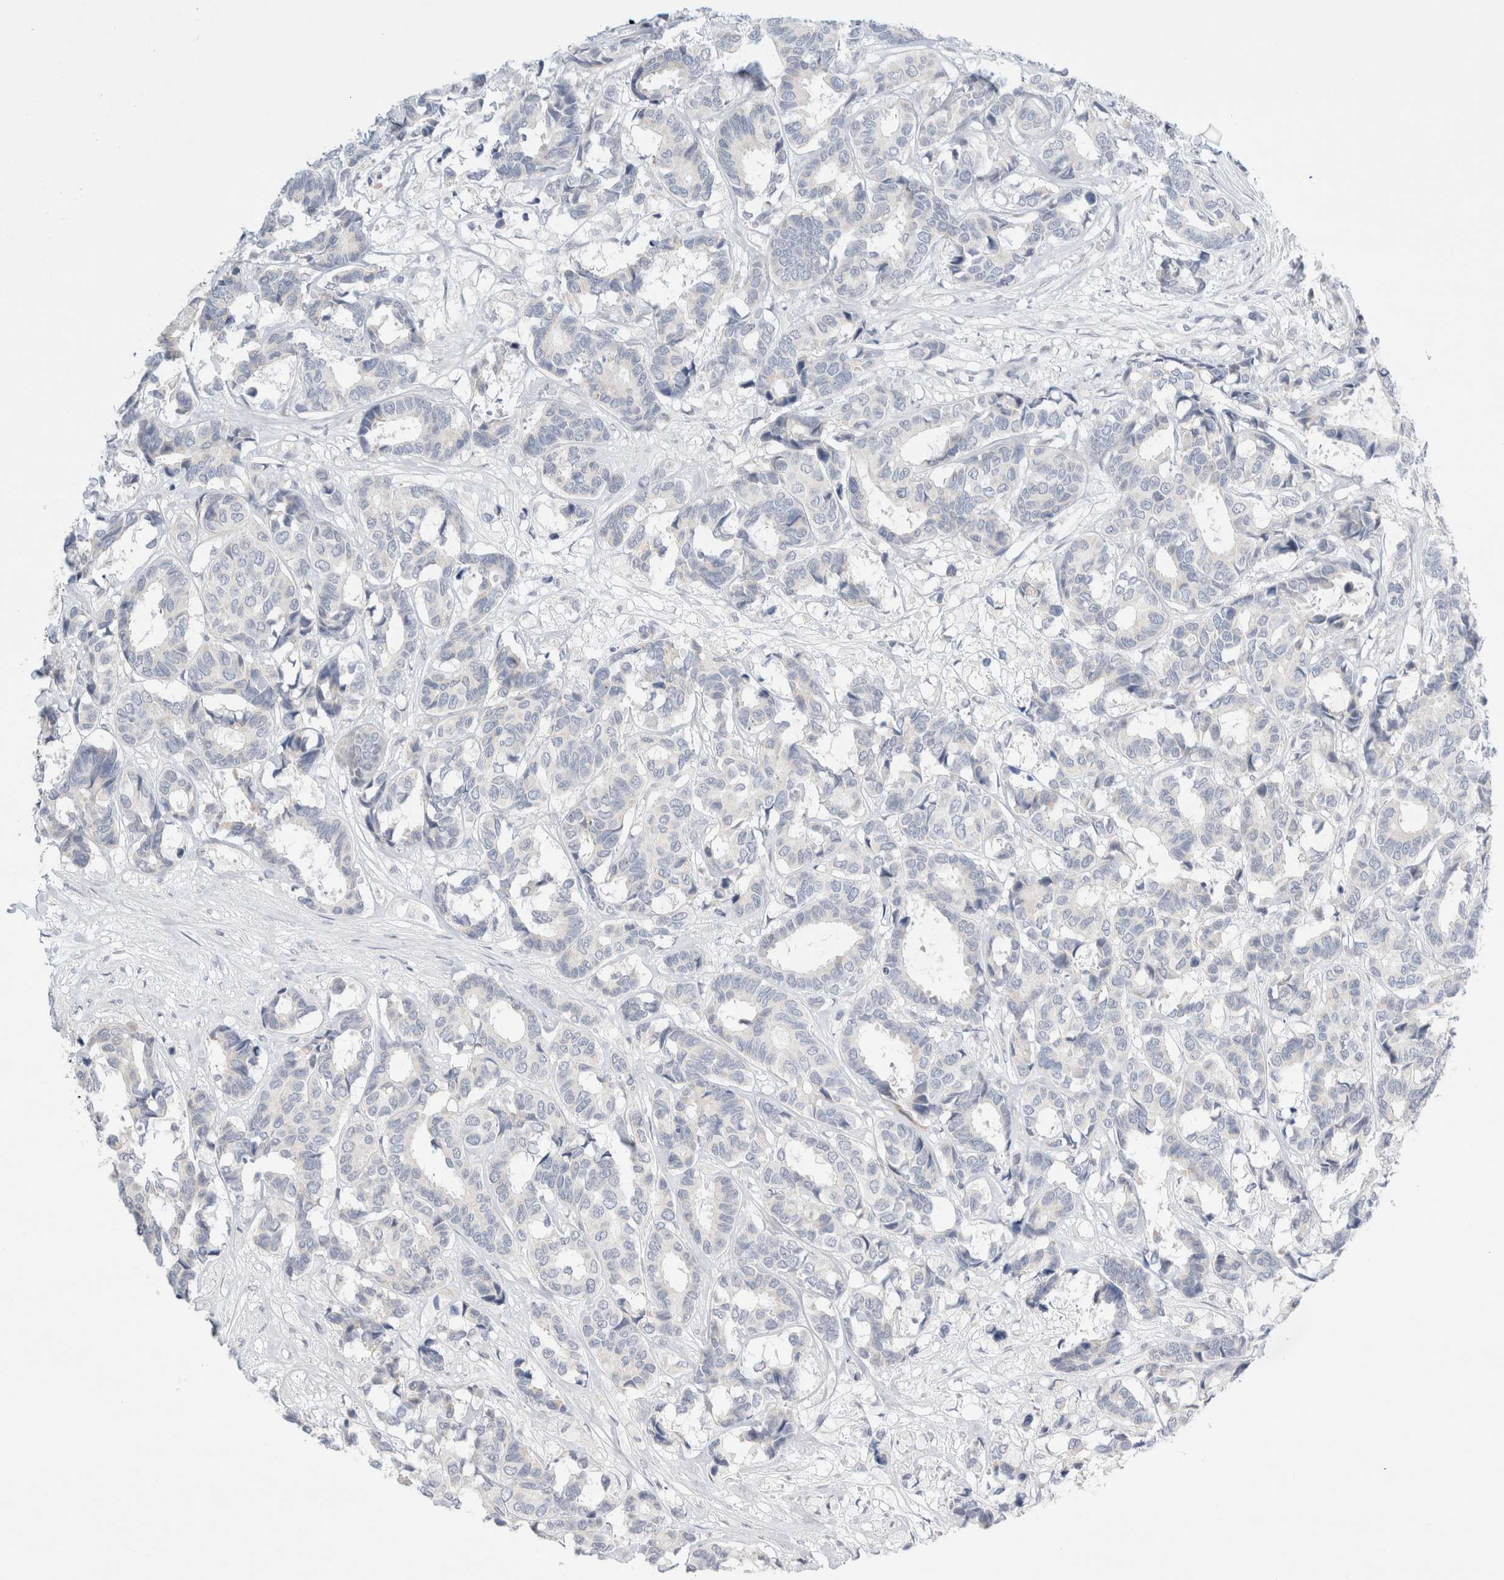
{"staining": {"intensity": "negative", "quantity": "none", "location": "none"}, "tissue": "breast cancer", "cell_type": "Tumor cells", "image_type": "cancer", "snomed": [{"axis": "morphology", "description": "Duct carcinoma"}, {"axis": "topography", "description": "Breast"}], "caption": "High power microscopy photomicrograph of an immunohistochemistry (IHC) photomicrograph of breast cancer (intraductal carcinoma), revealing no significant staining in tumor cells.", "gene": "SLC22A12", "patient": {"sex": "female", "age": 87}}